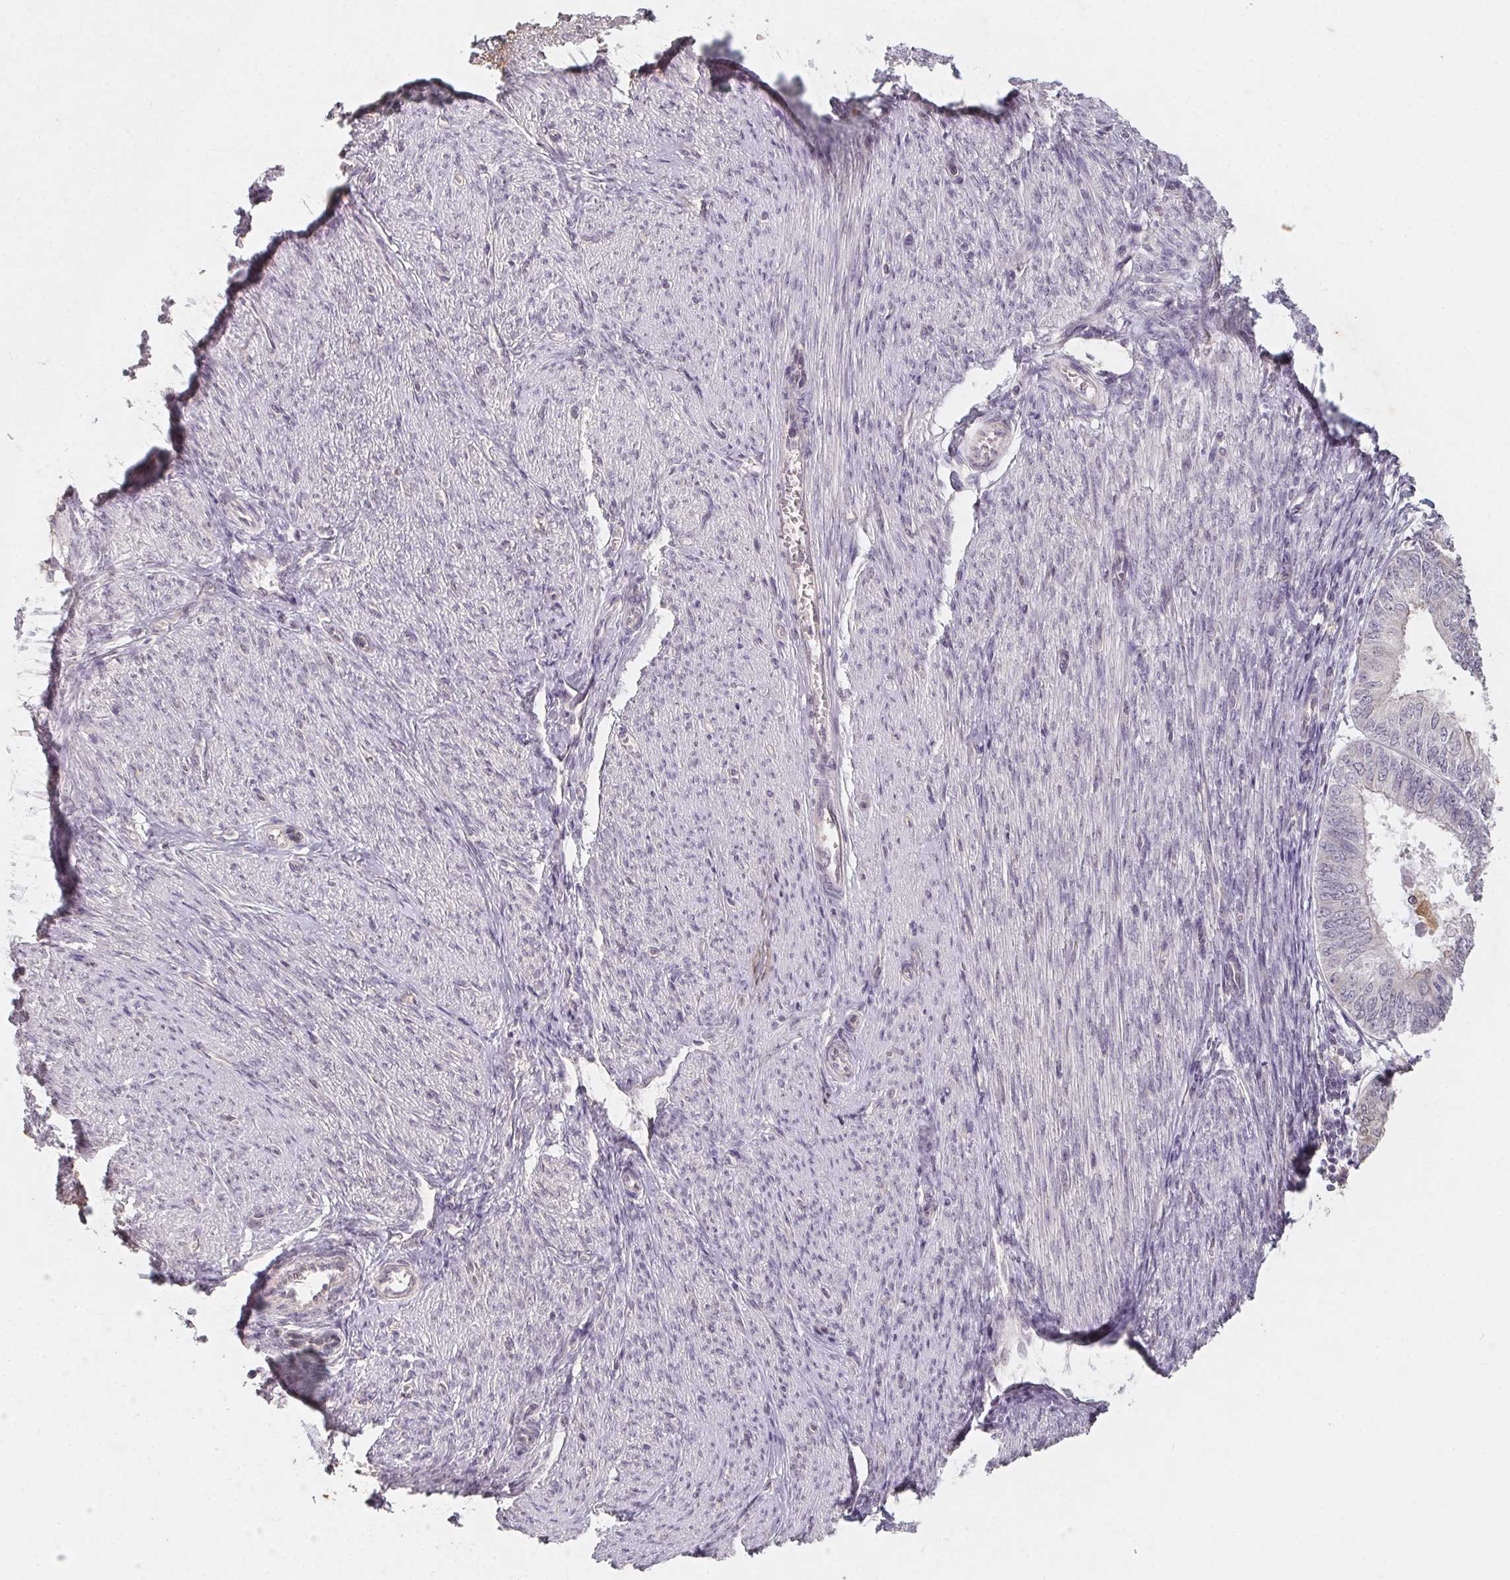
{"staining": {"intensity": "negative", "quantity": "none", "location": "none"}, "tissue": "endometrial cancer", "cell_type": "Tumor cells", "image_type": "cancer", "snomed": [{"axis": "morphology", "description": "Adenocarcinoma, NOS"}, {"axis": "topography", "description": "Endometrium"}], "caption": "An IHC micrograph of endometrial adenocarcinoma is shown. There is no staining in tumor cells of endometrial adenocarcinoma.", "gene": "SOAT1", "patient": {"sex": "female", "age": 58}}